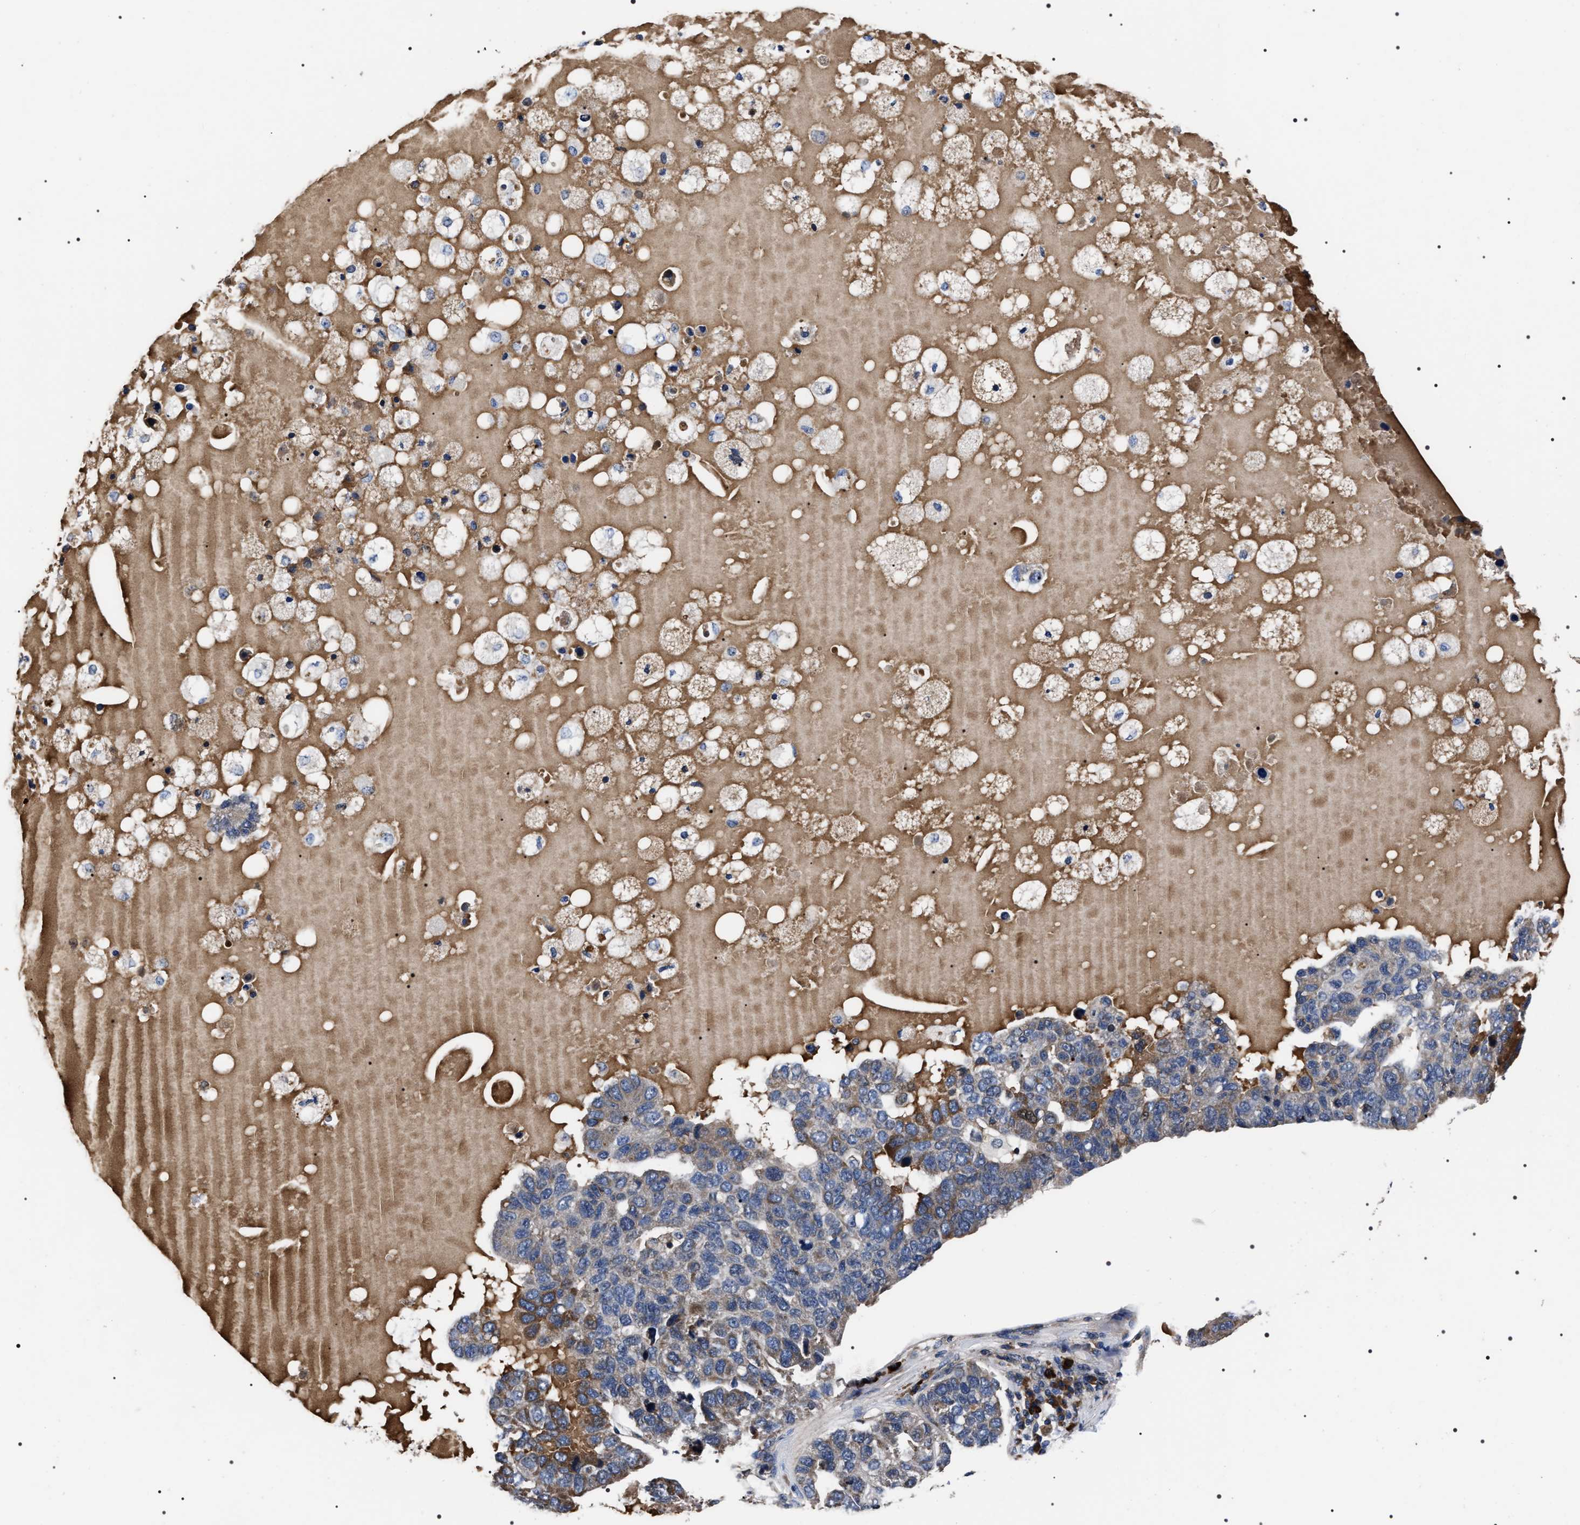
{"staining": {"intensity": "moderate", "quantity": "25%-75%", "location": "cytoplasmic/membranous"}, "tissue": "pancreatic cancer", "cell_type": "Tumor cells", "image_type": "cancer", "snomed": [{"axis": "morphology", "description": "Adenocarcinoma, NOS"}, {"axis": "topography", "description": "Pancreas"}], "caption": "Protein analysis of pancreatic cancer tissue displays moderate cytoplasmic/membranous expression in about 25%-75% of tumor cells.", "gene": "MIS18A", "patient": {"sex": "female", "age": 61}}